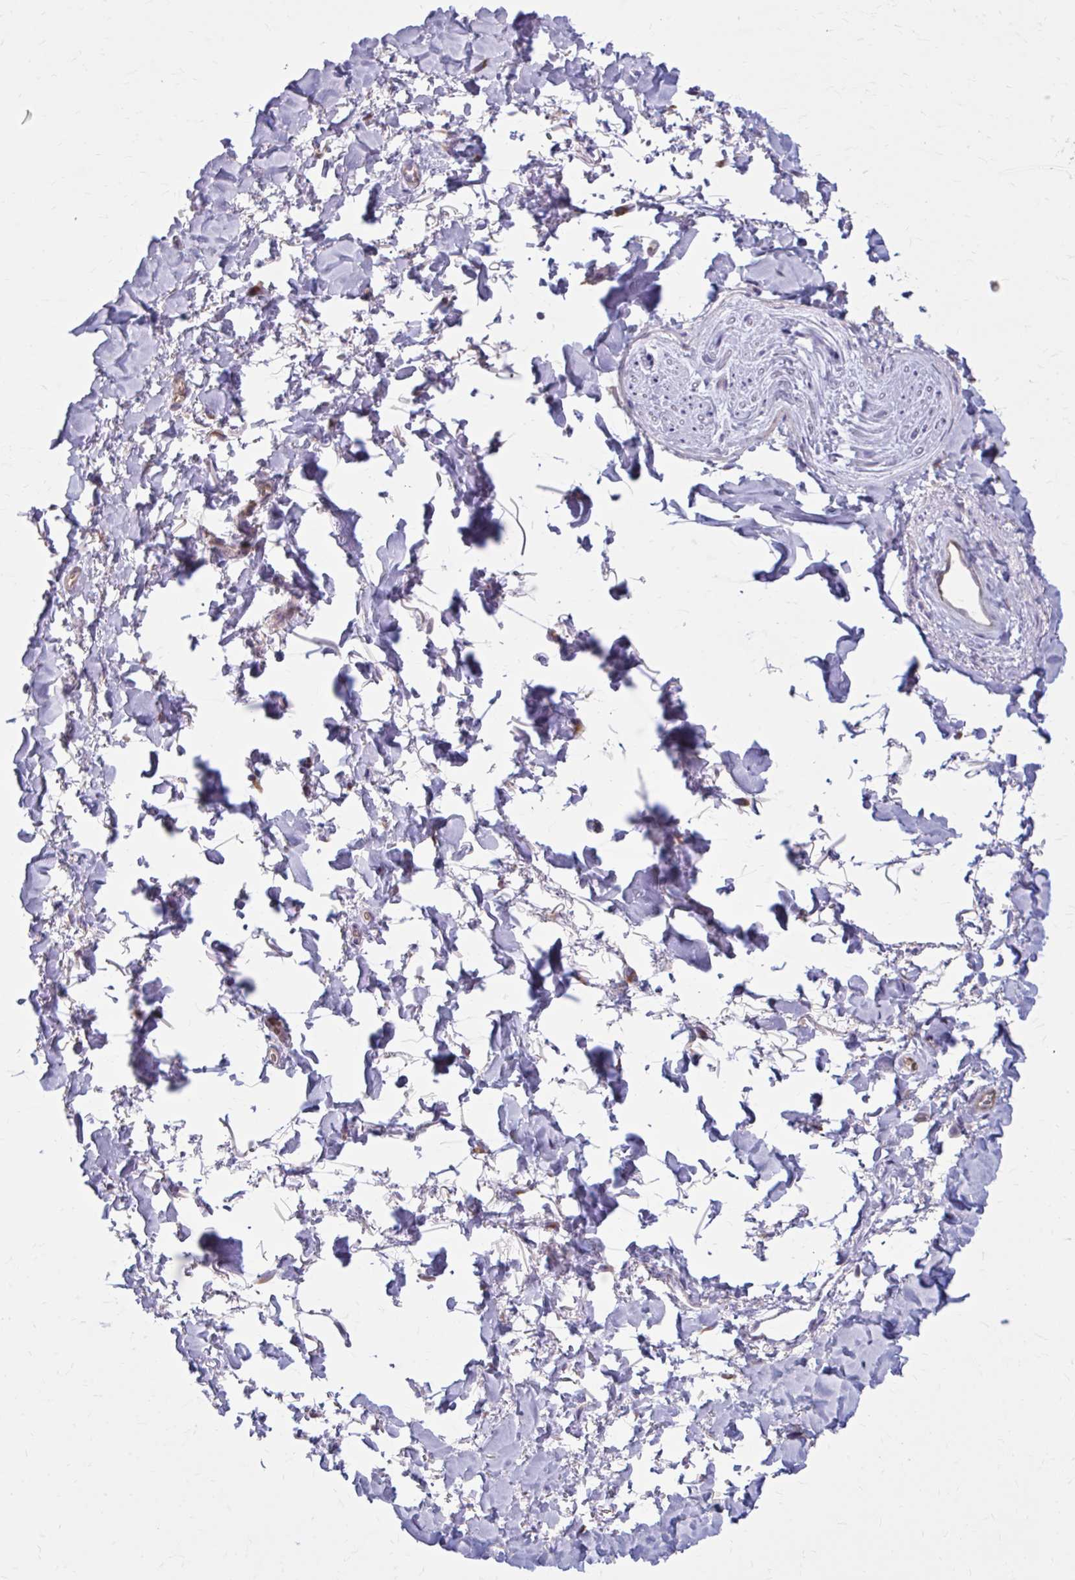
{"staining": {"intensity": "negative", "quantity": "none", "location": "none"}, "tissue": "adipose tissue", "cell_type": "Adipocytes", "image_type": "normal", "snomed": [{"axis": "morphology", "description": "Normal tissue, NOS"}, {"axis": "topography", "description": "Vulva"}, {"axis": "topography", "description": "Peripheral nerve tissue"}], "caption": "Immunohistochemistry histopathology image of benign adipose tissue: adipose tissue stained with DAB (3,3'-diaminobenzidine) demonstrates no significant protein expression in adipocytes. (DAB IHC, high magnification).", "gene": "SNF8", "patient": {"sex": "female", "age": 66}}